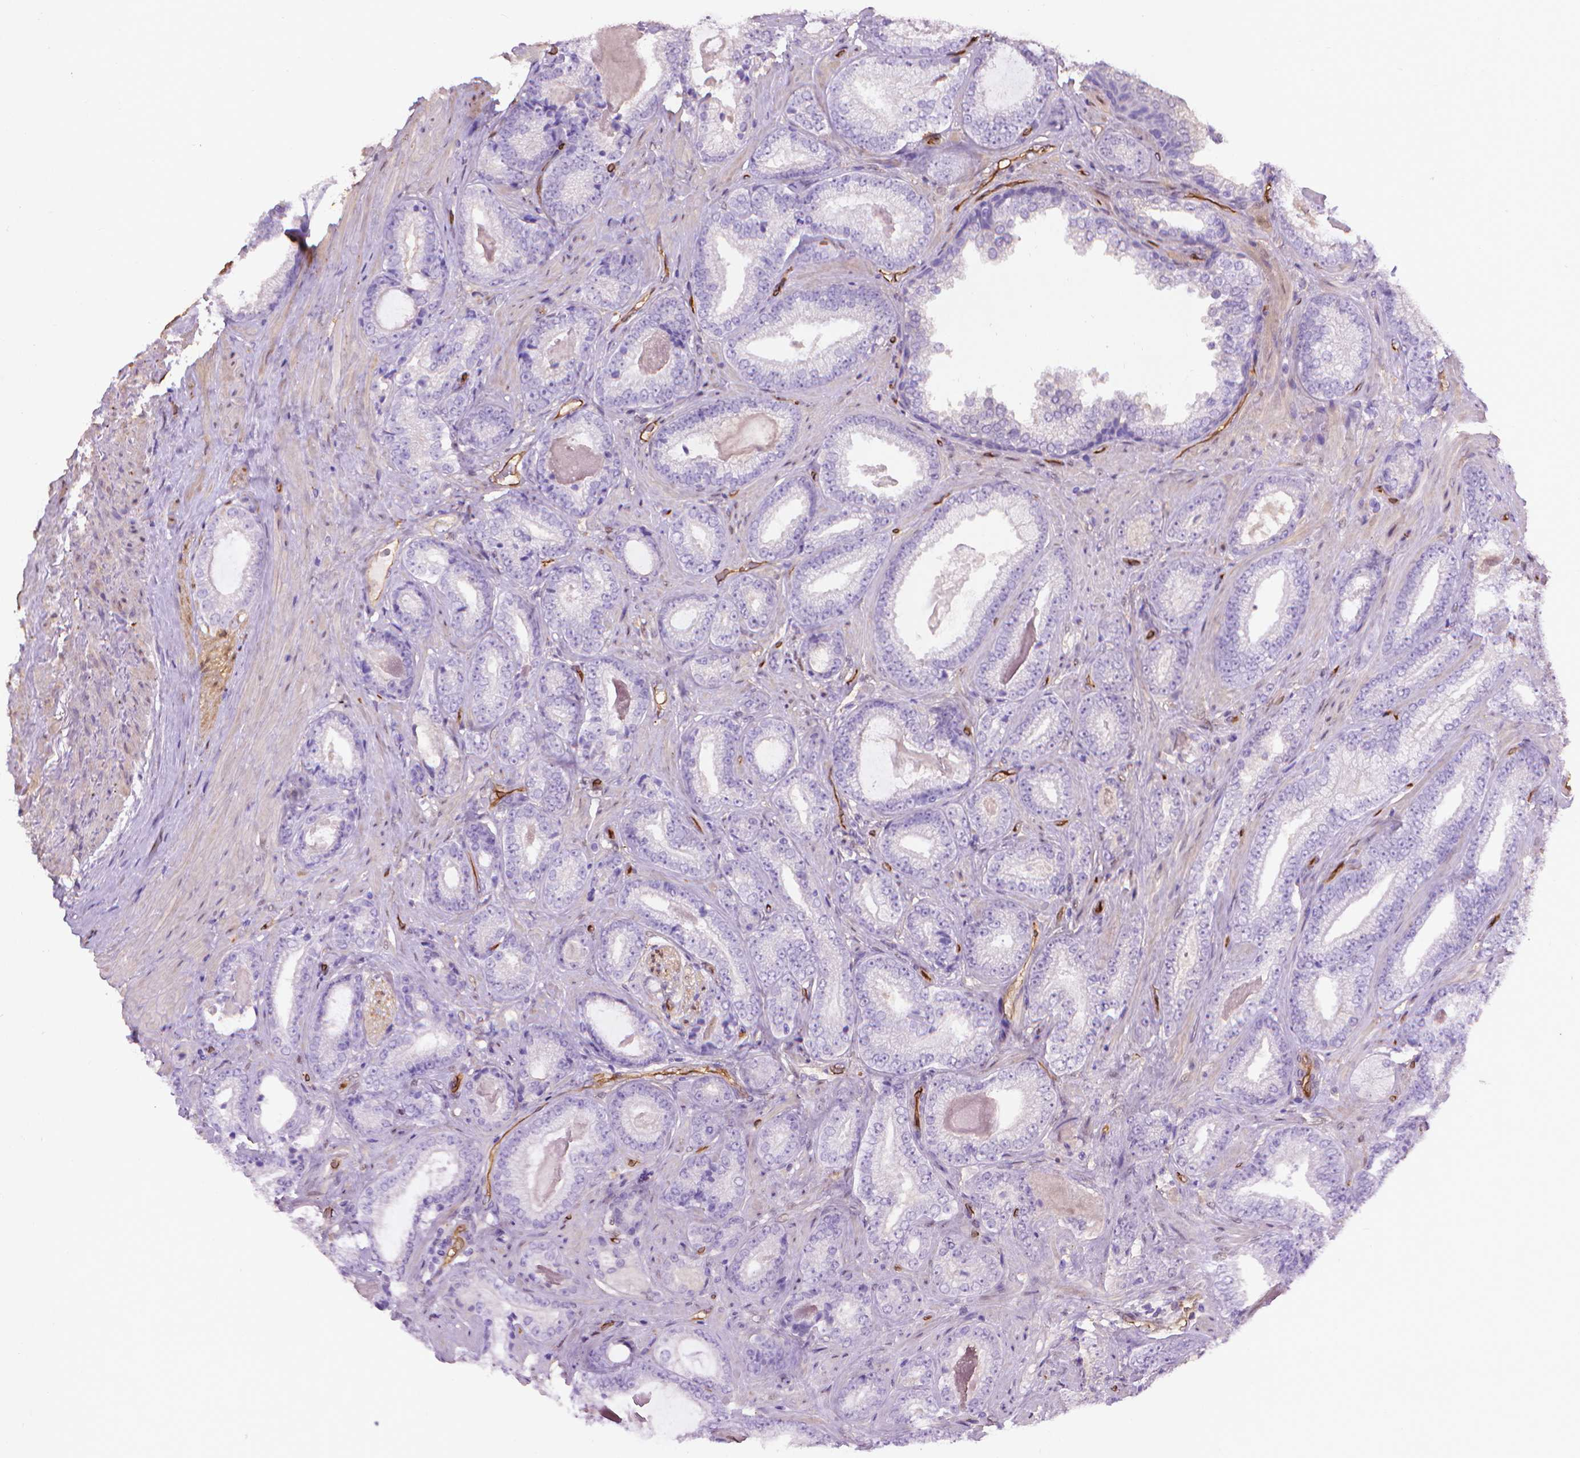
{"staining": {"intensity": "negative", "quantity": "none", "location": "none"}, "tissue": "prostate cancer", "cell_type": "Tumor cells", "image_type": "cancer", "snomed": [{"axis": "morphology", "description": "Adenocarcinoma, Low grade"}, {"axis": "topography", "description": "Prostate"}], "caption": "Human prostate adenocarcinoma (low-grade) stained for a protein using IHC displays no expression in tumor cells.", "gene": "CLIC4", "patient": {"sex": "male", "age": 61}}